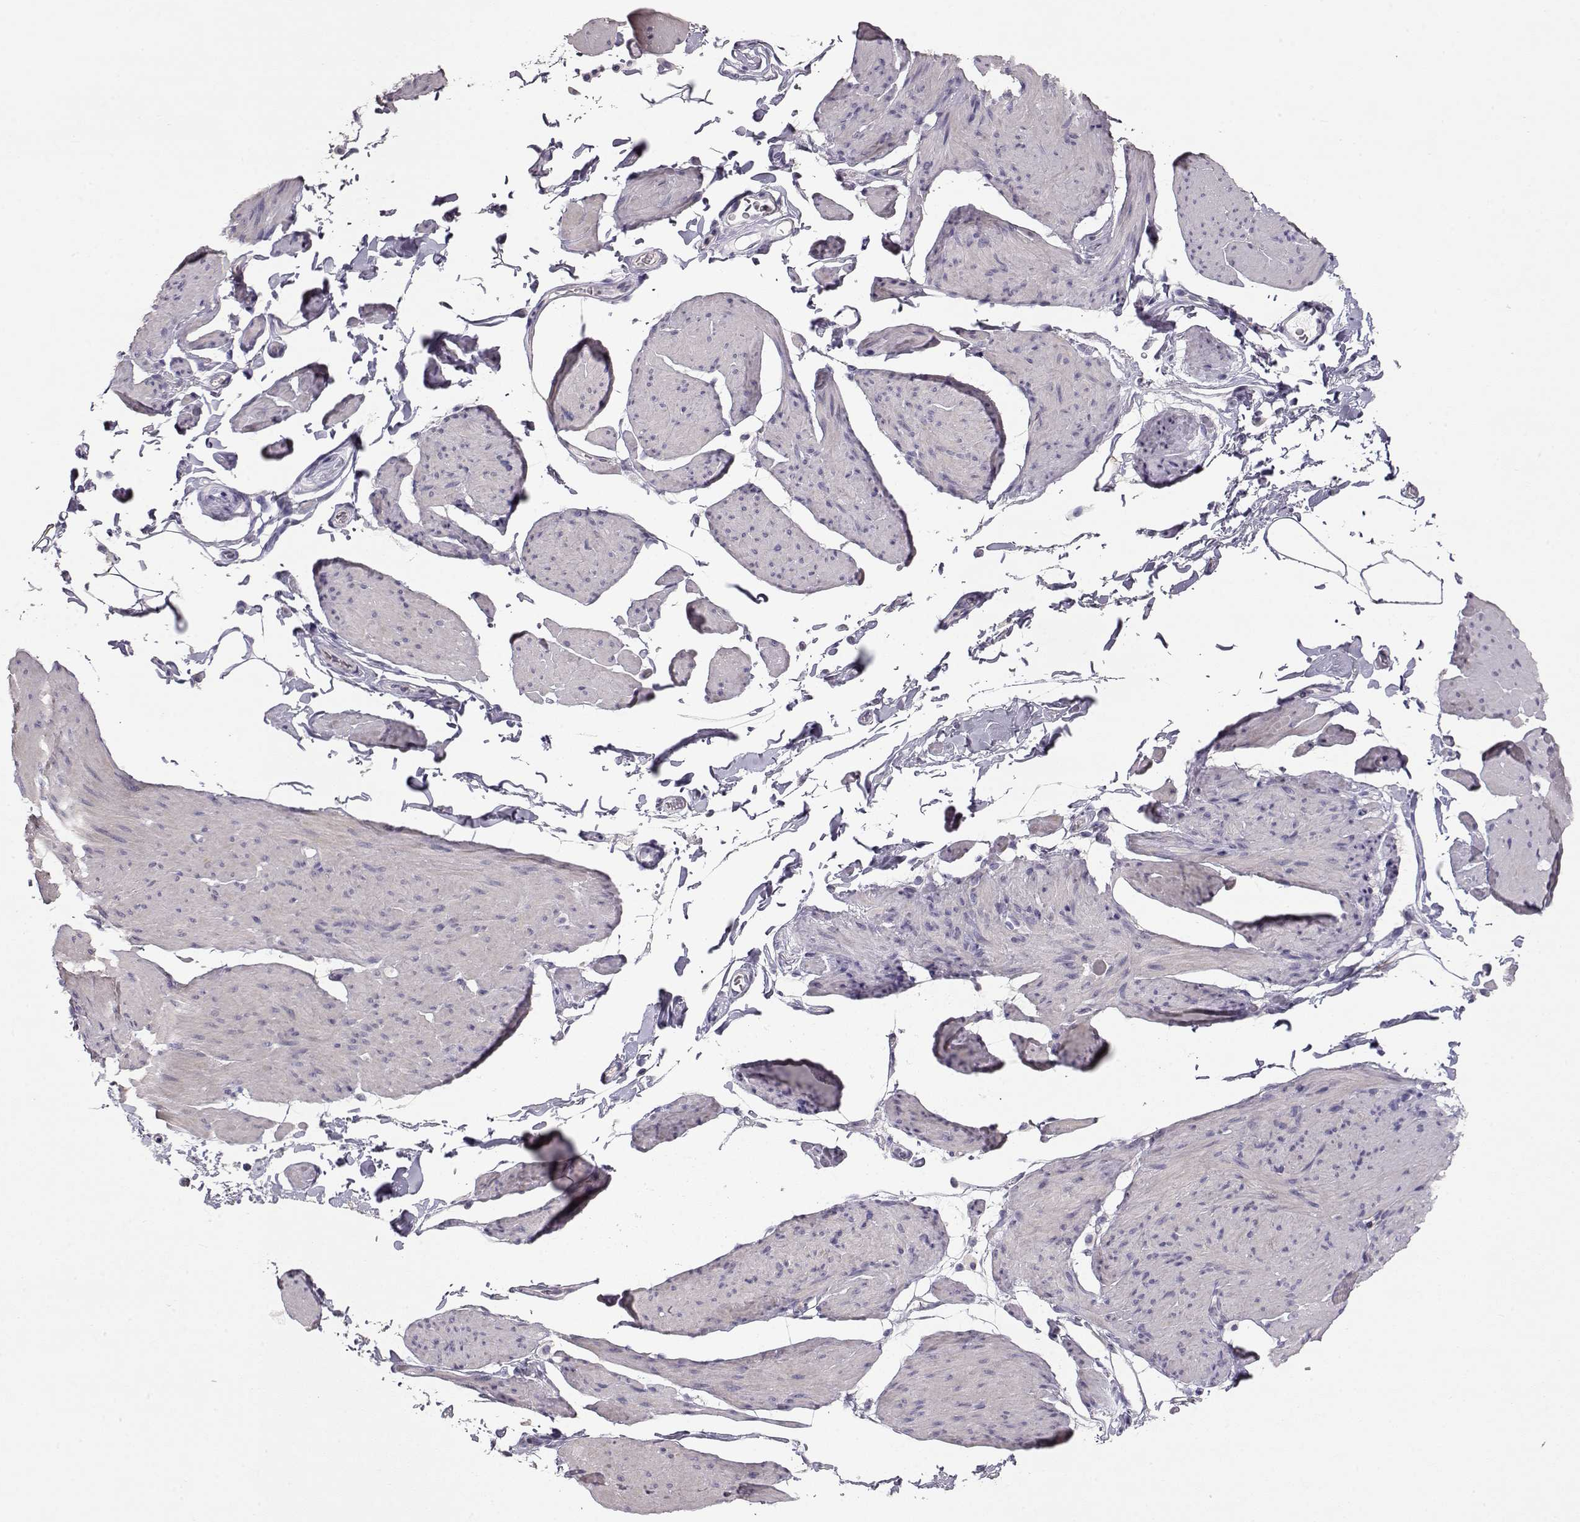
{"staining": {"intensity": "negative", "quantity": "none", "location": "none"}, "tissue": "smooth muscle", "cell_type": "Smooth muscle cells", "image_type": "normal", "snomed": [{"axis": "morphology", "description": "Normal tissue, NOS"}, {"axis": "topography", "description": "Adipose tissue"}, {"axis": "topography", "description": "Smooth muscle"}, {"axis": "topography", "description": "Peripheral nerve tissue"}], "caption": "Immunohistochemical staining of unremarkable smooth muscle displays no significant staining in smooth muscle cells.", "gene": "SLC18A1", "patient": {"sex": "male", "age": 83}}